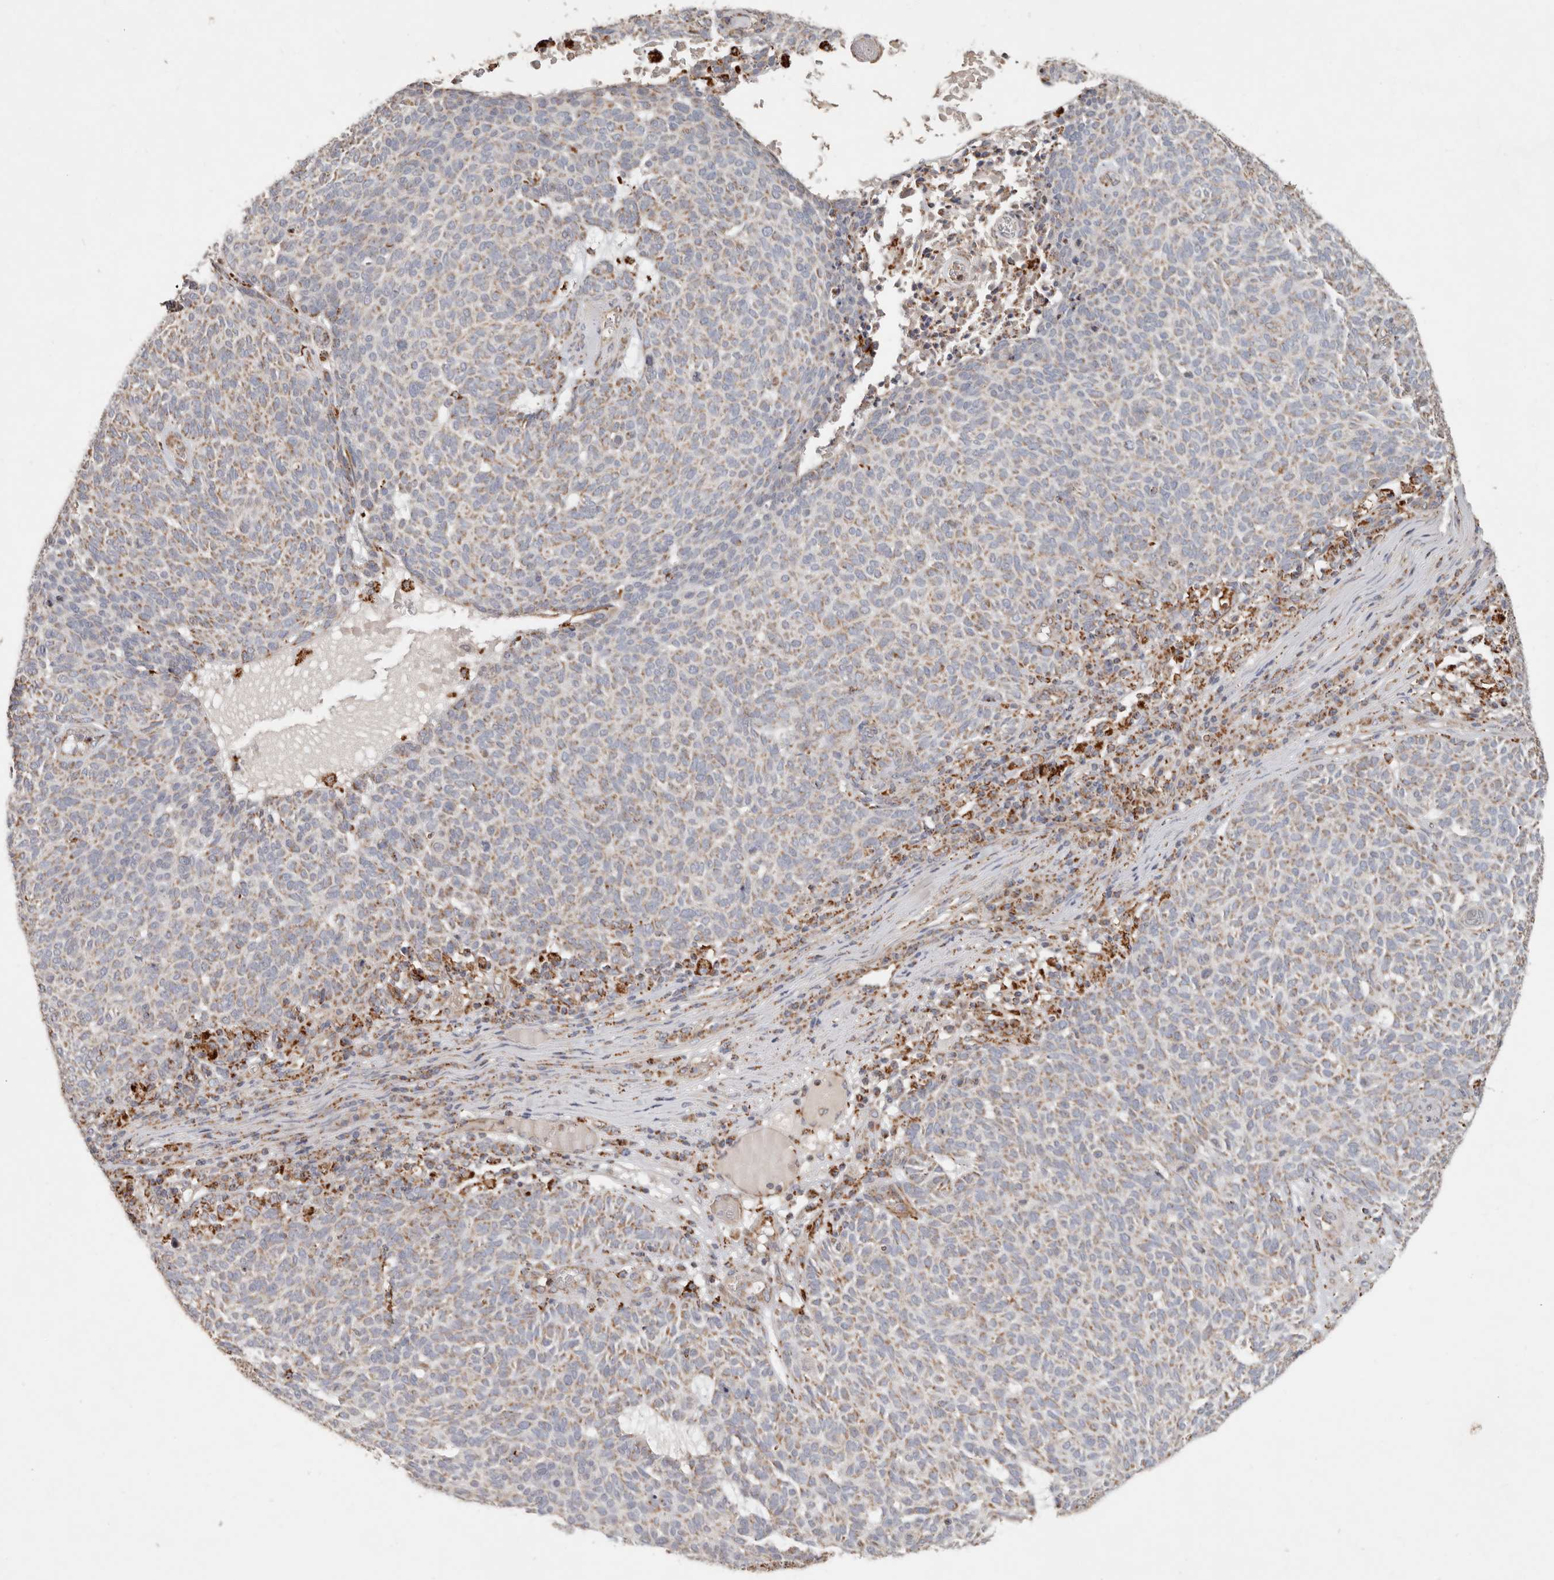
{"staining": {"intensity": "weak", "quantity": ">75%", "location": "cytoplasmic/membranous"}, "tissue": "skin cancer", "cell_type": "Tumor cells", "image_type": "cancer", "snomed": [{"axis": "morphology", "description": "Squamous cell carcinoma, NOS"}, {"axis": "topography", "description": "Skin"}], "caption": "Human skin squamous cell carcinoma stained for a protein (brown) shows weak cytoplasmic/membranous positive positivity in about >75% of tumor cells.", "gene": "ARHGEF10L", "patient": {"sex": "female", "age": 90}}